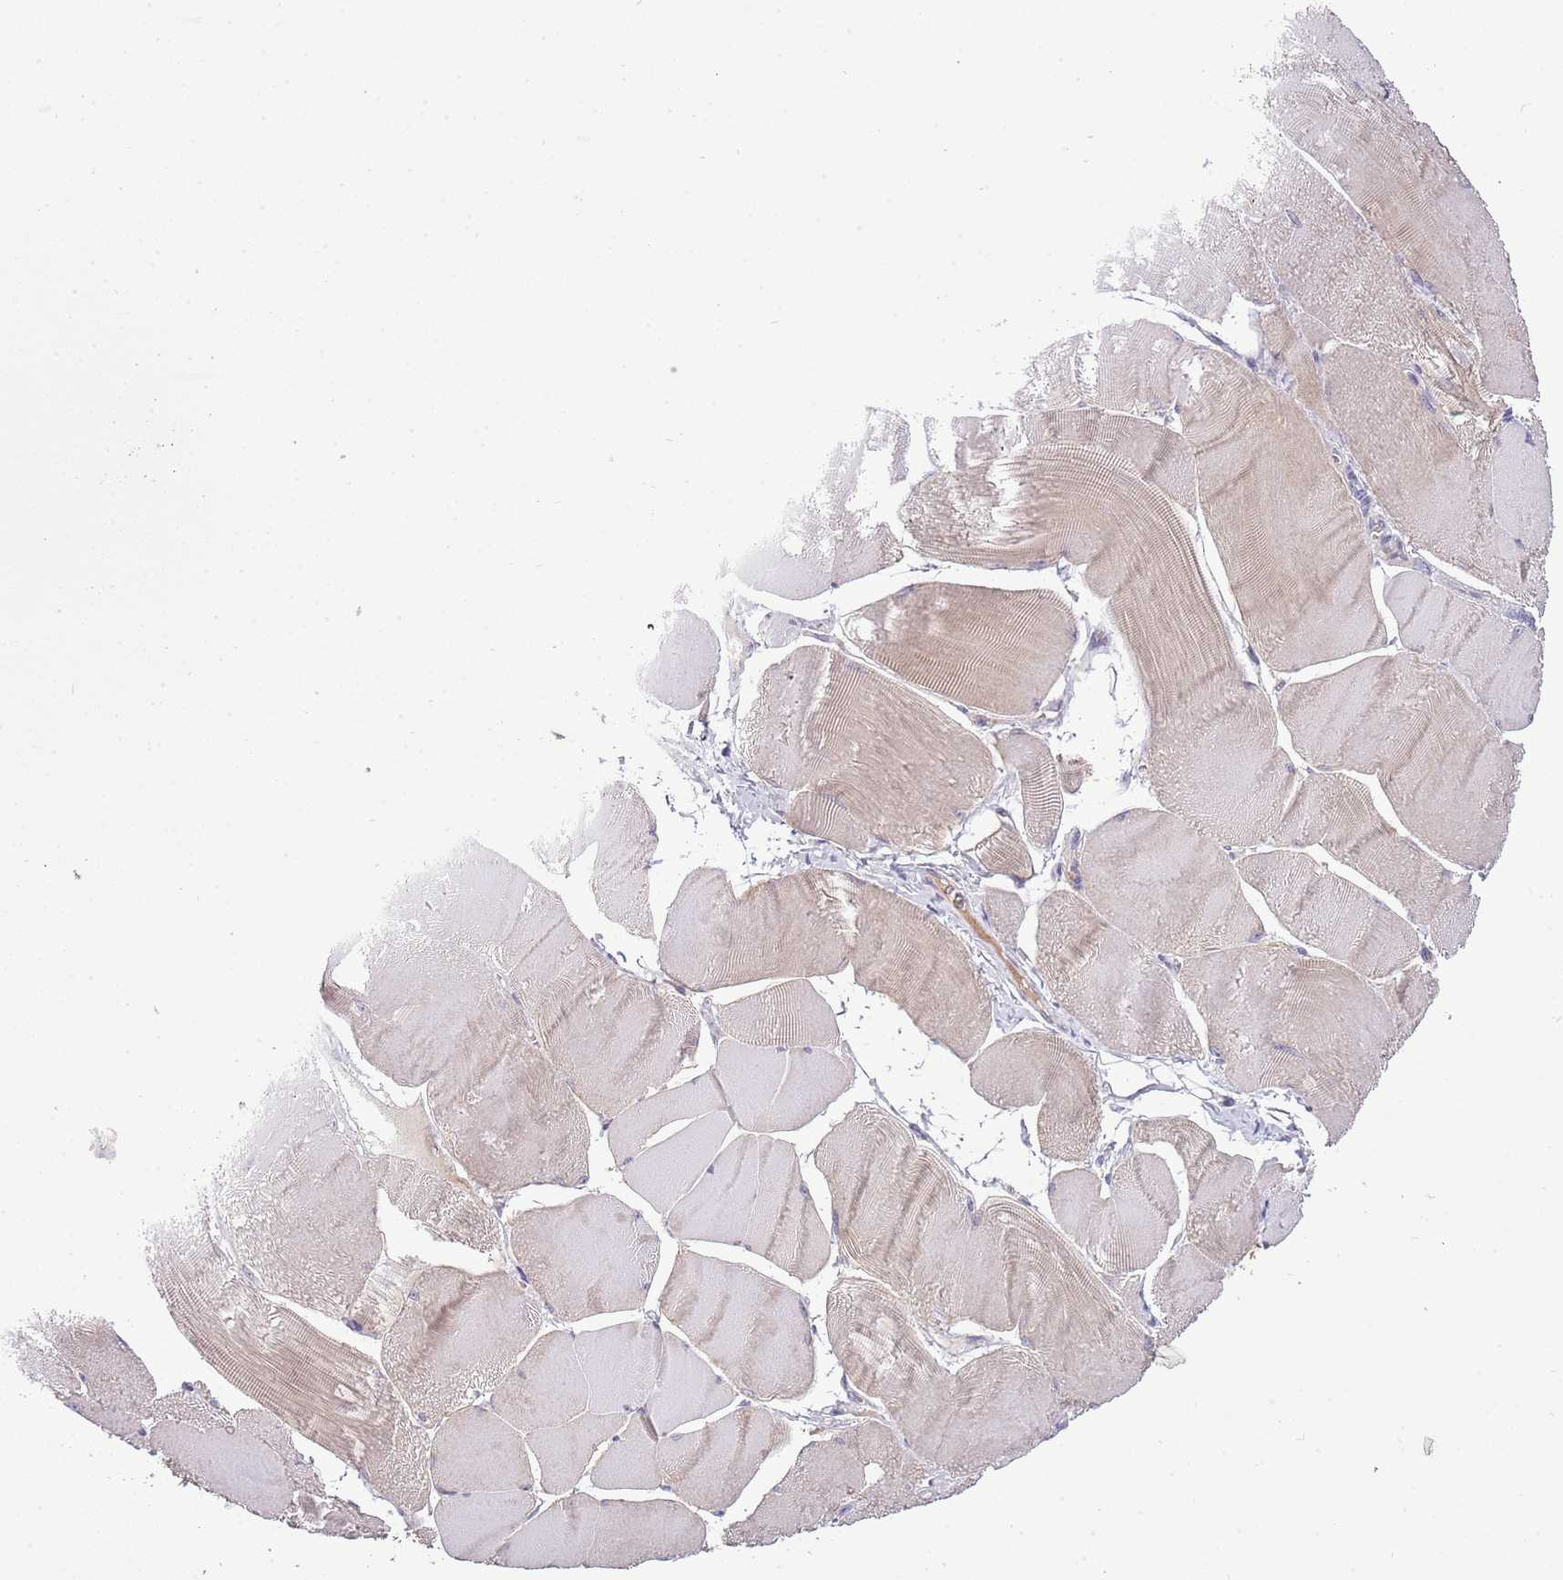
{"staining": {"intensity": "weak", "quantity": "25%-75%", "location": "cytoplasmic/membranous"}, "tissue": "skeletal muscle", "cell_type": "Myocytes", "image_type": "normal", "snomed": [{"axis": "morphology", "description": "Normal tissue, NOS"}, {"axis": "morphology", "description": "Basal cell carcinoma"}, {"axis": "topography", "description": "Skeletal muscle"}], "caption": "Immunohistochemical staining of unremarkable skeletal muscle shows 25%-75% levels of weak cytoplasmic/membranous protein staining in approximately 25%-75% of myocytes. The protein of interest is stained brown, and the nuclei are stained in blue (DAB IHC with brightfield microscopy, high magnification).", "gene": "SCAMP5", "patient": {"sex": "female", "age": 64}}